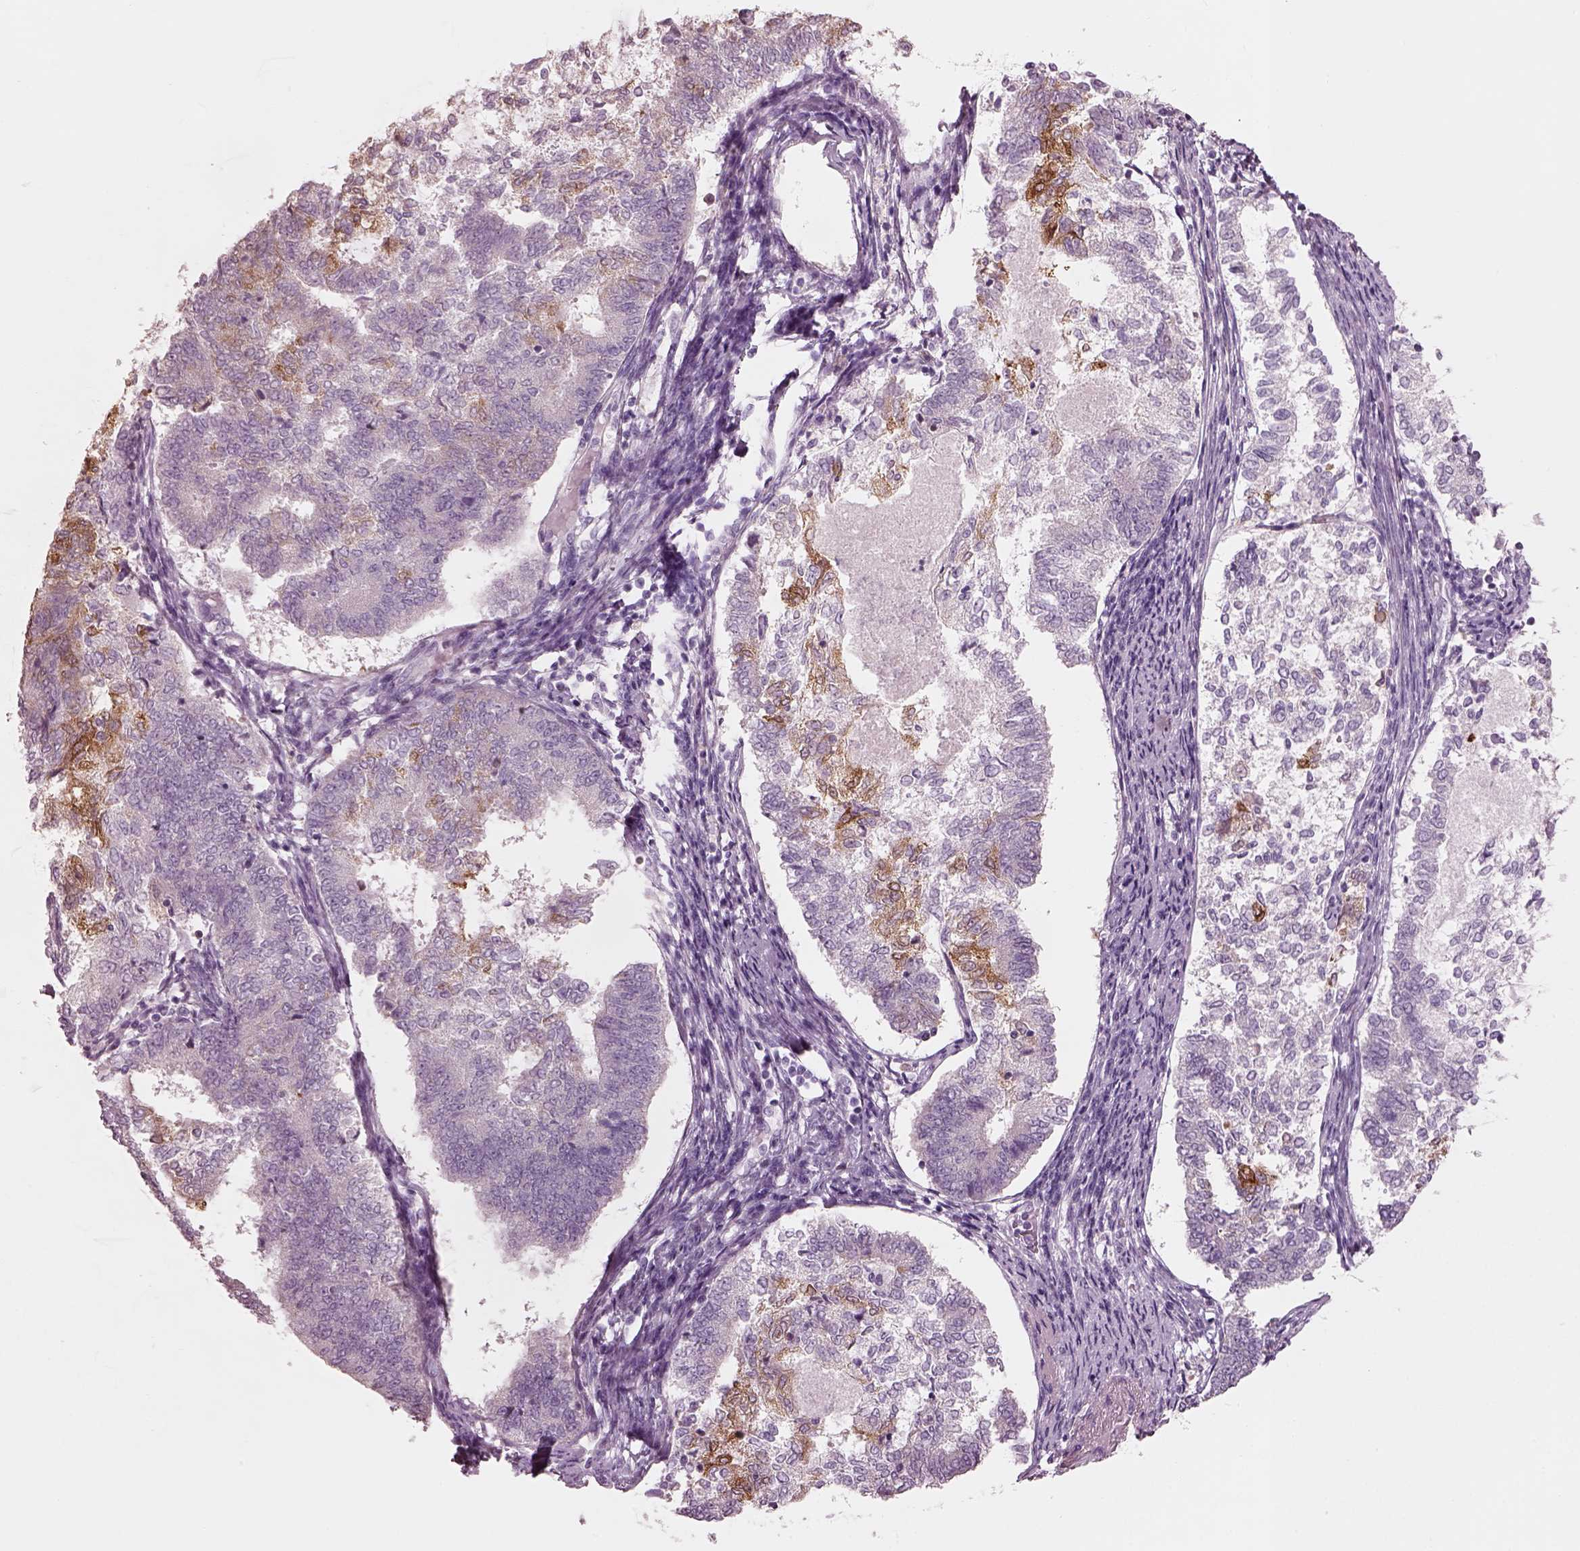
{"staining": {"intensity": "moderate", "quantity": "<25%", "location": "cytoplasmic/membranous"}, "tissue": "endometrial cancer", "cell_type": "Tumor cells", "image_type": "cancer", "snomed": [{"axis": "morphology", "description": "Adenocarcinoma, NOS"}, {"axis": "topography", "description": "Endometrium"}], "caption": "Approximately <25% of tumor cells in endometrial cancer exhibit moderate cytoplasmic/membranous protein staining as visualized by brown immunohistochemical staining.", "gene": "SLC27A2", "patient": {"sex": "female", "age": 65}}